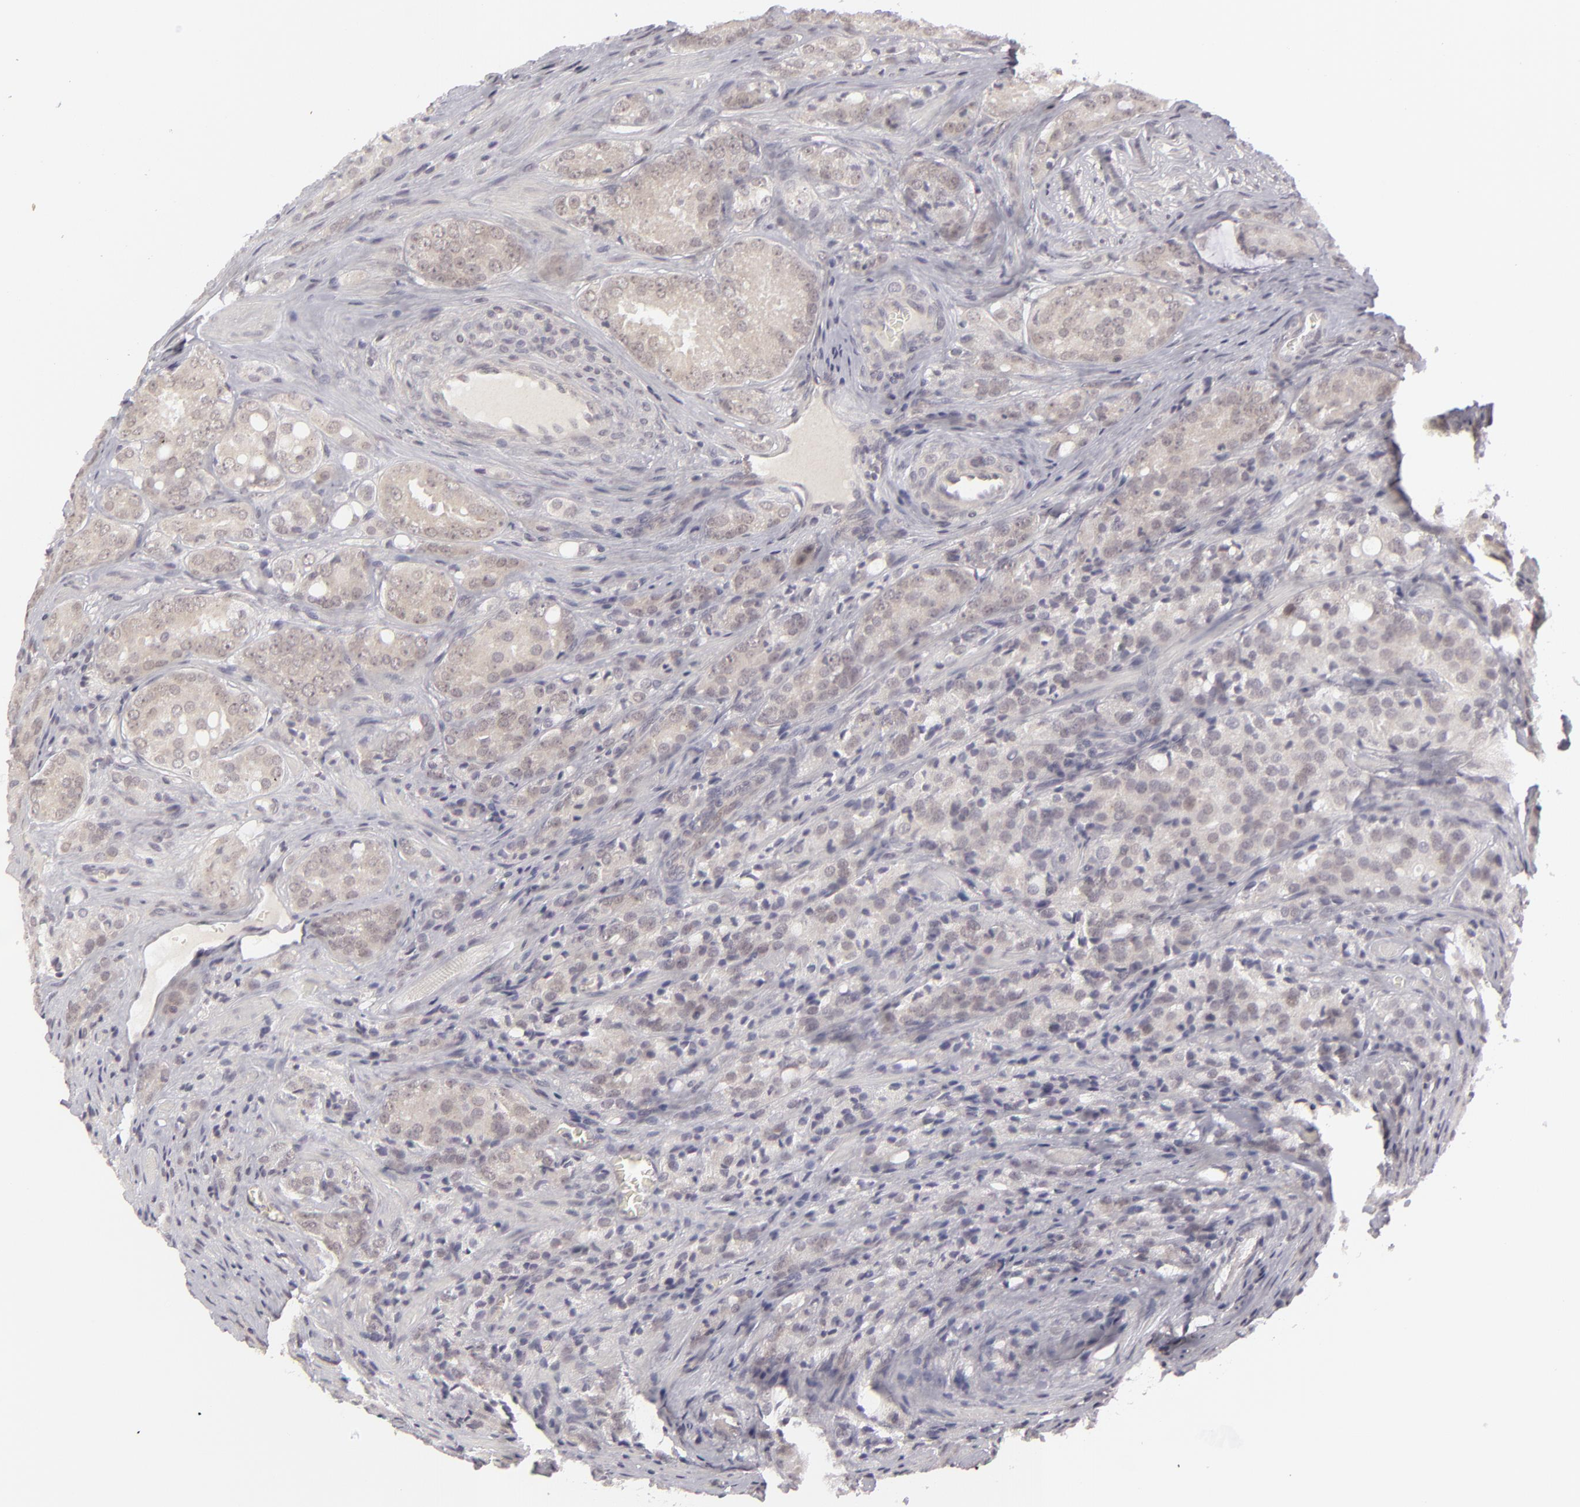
{"staining": {"intensity": "weak", "quantity": ">75%", "location": "cytoplasmic/membranous"}, "tissue": "prostate cancer", "cell_type": "Tumor cells", "image_type": "cancer", "snomed": [{"axis": "morphology", "description": "Adenocarcinoma, Medium grade"}, {"axis": "topography", "description": "Prostate"}], "caption": "Prostate medium-grade adenocarcinoma stained for a protein (brown) demonstrates weak cytoplasmic/membranous positive expression in approximately >75% of tumor cells.", "gene": "DLG3", "patient": {"sex": "male", "age": 60}}